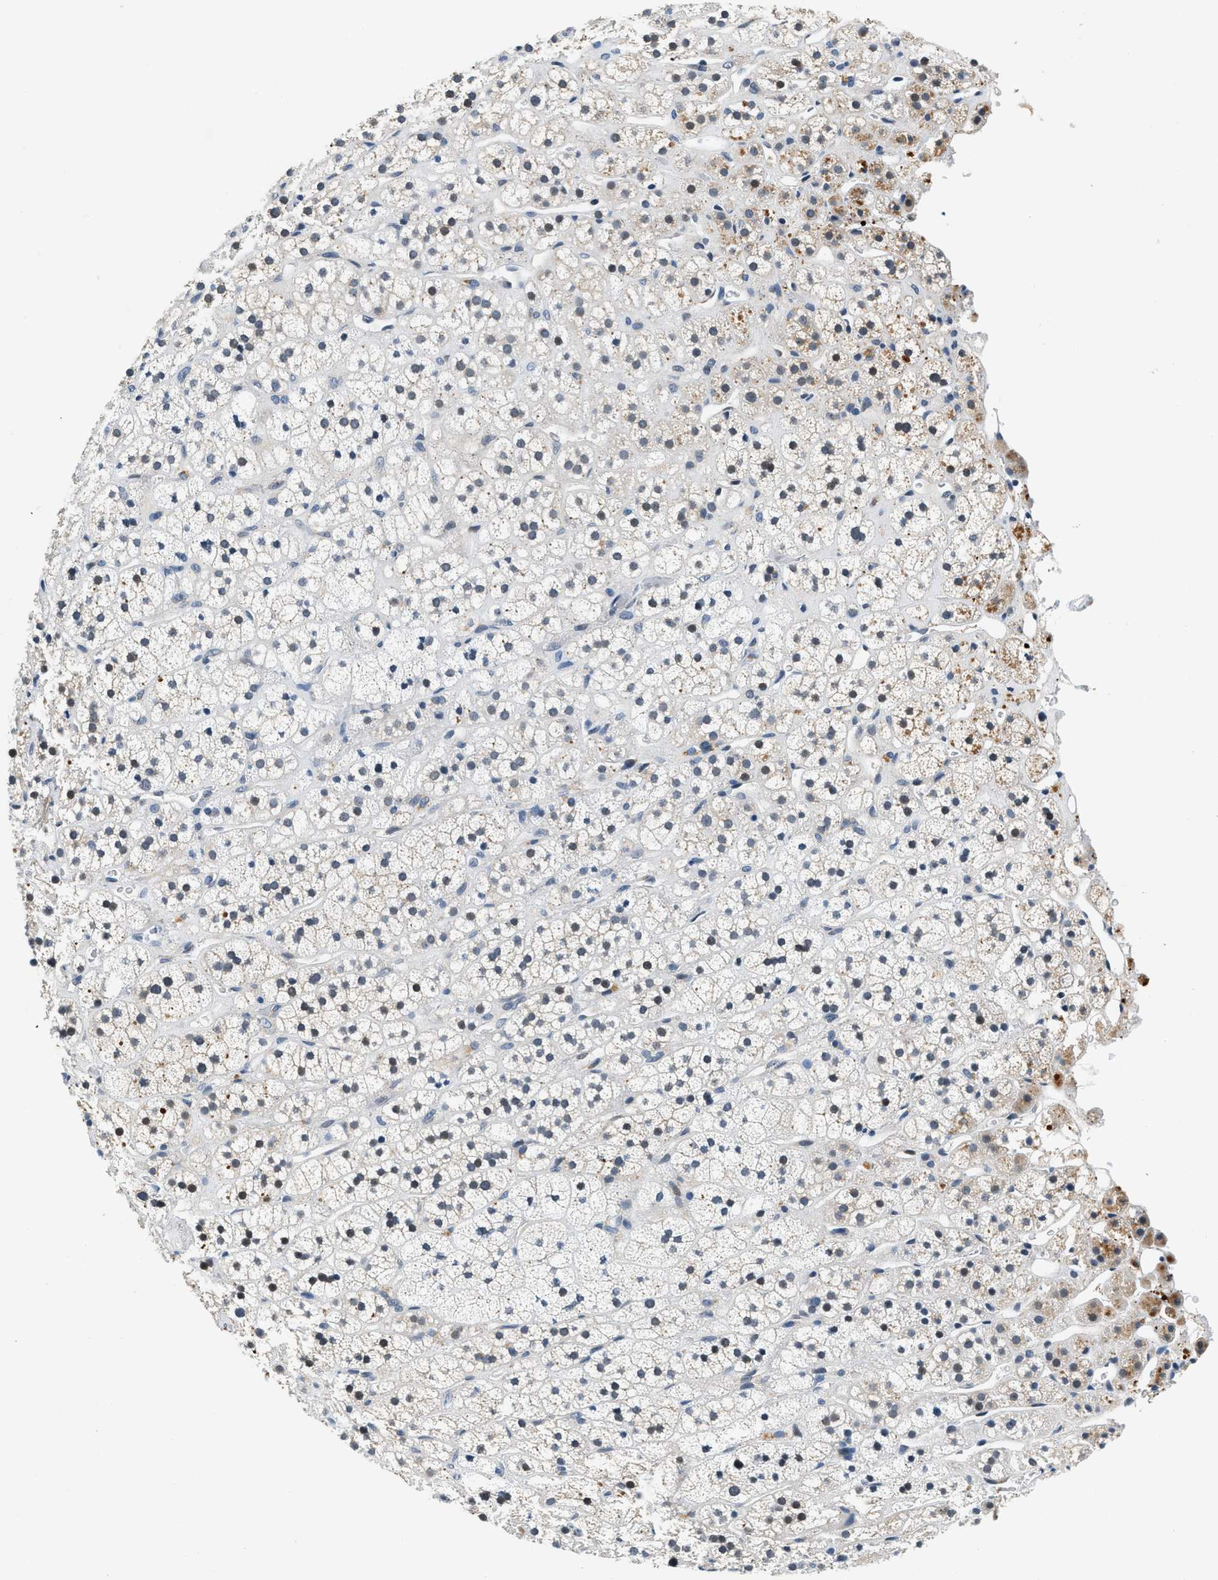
{"staining": {"intensity": "weak", "quantity": "25%-75%", "location": "cytoplasmic/membranous"}, "tissue": "adrenal gland", "cell_type": "Glandular cells", "image_type": "normal", "snomed": [{"axis": "morphology", "description": "Normal tissue, NOS"}, {"axis": "topography", "description": "Adrenal gland"}], "caption": "Adrenal gland stained with a brown dye shows weak cytoplasmic/membranous positive expression in about 25%-75% of glandular cells.", "gene": "YAE1", "patient": {"sex": "male", "age": 56}}